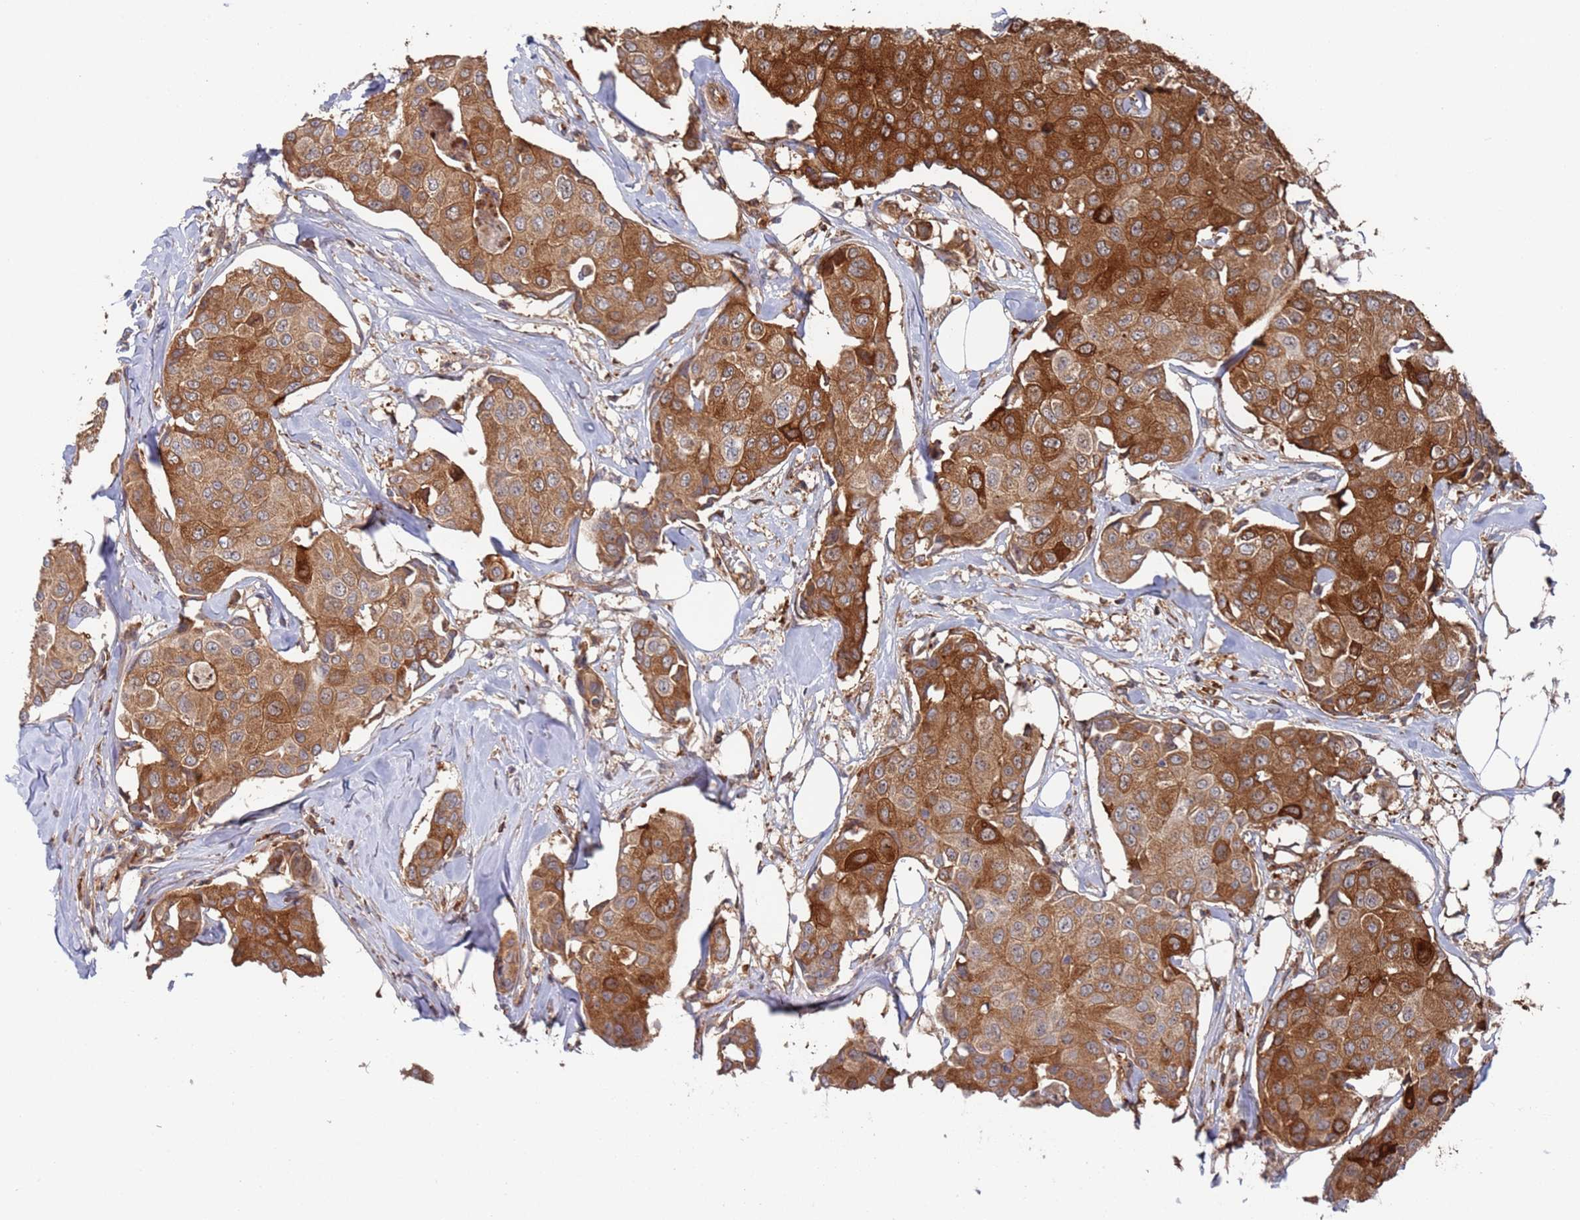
{"staining": {"intensity": "strong", "quantity": "25%-75%", "location": "cytoplasmic/membranous"}, "tissue": "breast cancer", "cell_type": "Tumor cells", "image_type": "cancer", "snomed": [{"axis": "morphology", "description": "Duct carcinoma"}, {"axis": "topography", "description": "Breast"}], "caption": "Breast cancer was stained to show a protein in brown. There is high levels of strong cytoplasmic/membranous staining in approximately 25%-75% of tumor cells.", "gene": "DDX60", "patient": {"sex": "female", "age": 80}}